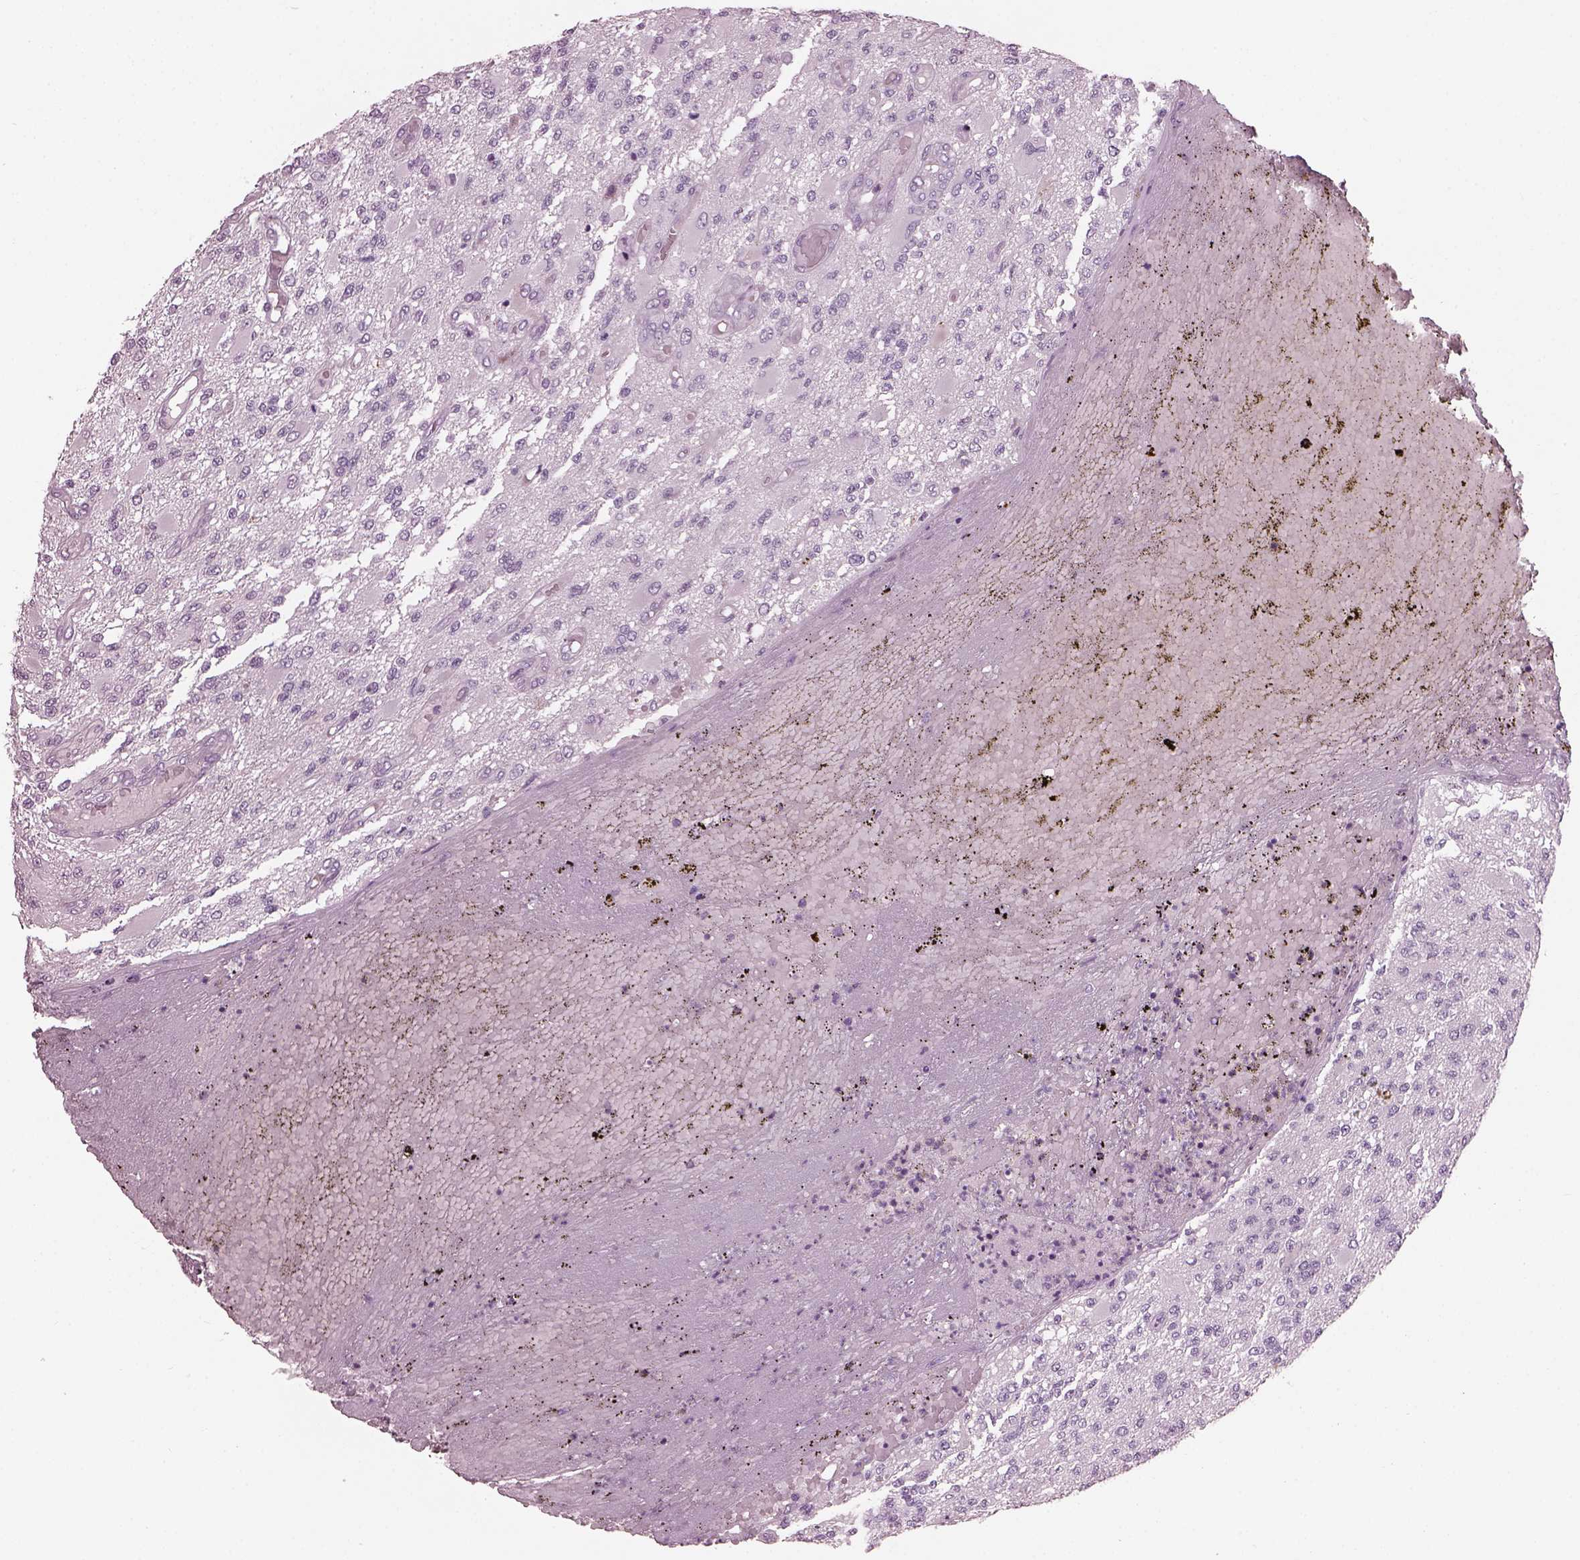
{"staining": {"intensity": "negative", "quantity": "none", "location": "none"}, "tissue": "glioma", "cell_type": "Tumor cells", "image_type": "cancer", "snomed": [{"axis": "morphology", "description": "Glioma, malignant, High grade"}, {"axis": "topography", "description": "Brain"}], "caption": "The histopathology image displays no staining of tumor cells in glioma. (DAB immunohistochemistry (IHC), high magnification).", "gene": "HYDIN", "patient": {"sex": "female", "age": 63}}